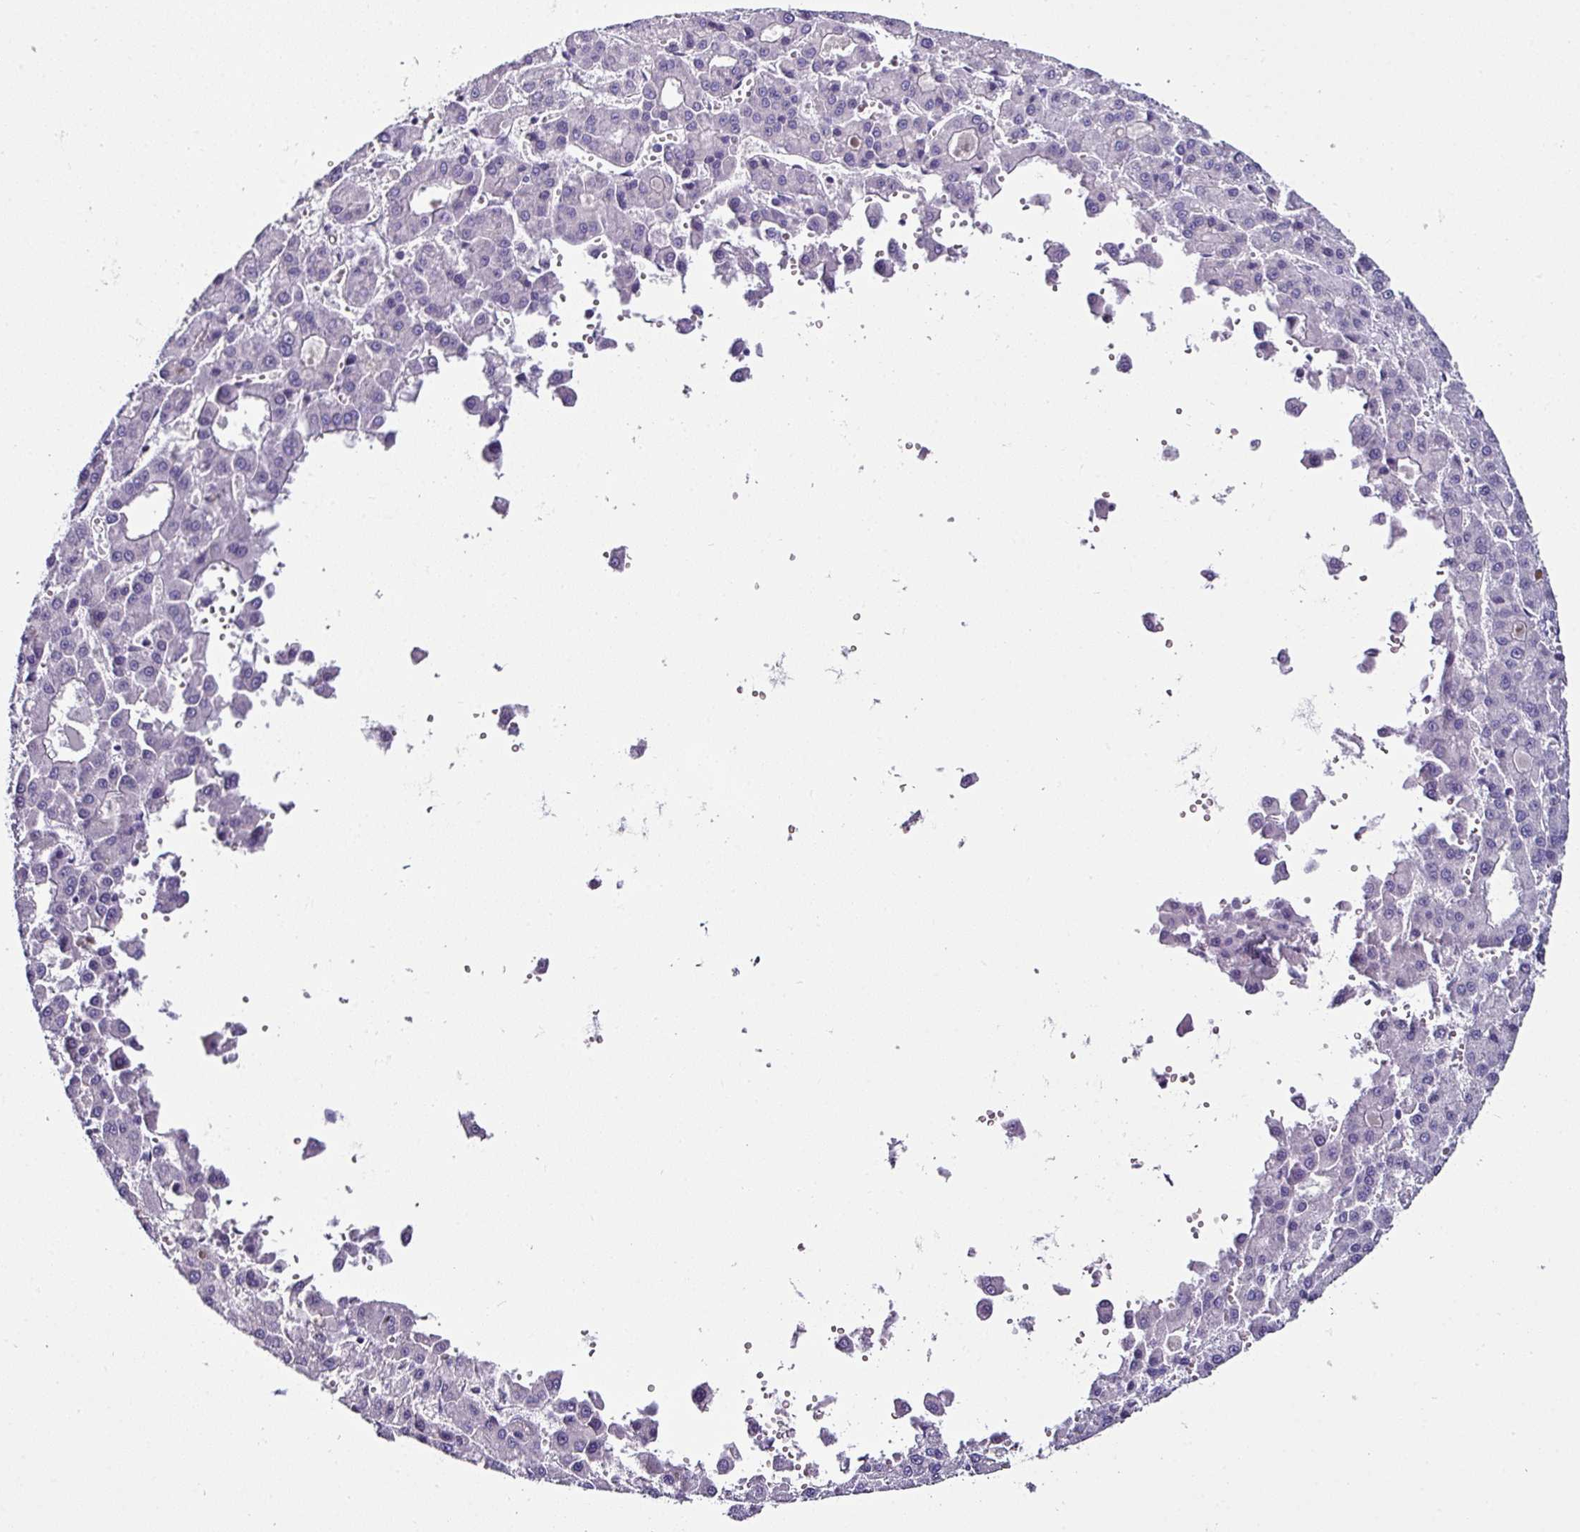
{"staining": {"intensity": "negative", "quantity": "none", "location": "none"}, "tissue": "liver cancer", "cell_type": "Tumor cells", "image_type": "cancer", "snomed": [{"axis": "morphology", "description": "Carcinoma, Hepatocellular, NOS"}, {"axis": "topography", "description": "Liver"}], "caption": "Immunohistochemistry (IHC) image of neoplastic tissue: human liver cancer stained with DAB (3,3'-diaminobenzidine) exhibits no significant protein expression in tumor cells. (DAB immunohistochemistry visualized using brightfield microscopy, high magnification).", "gene": "NAPSA", "patient": {"sex": "male", "age": 70}}